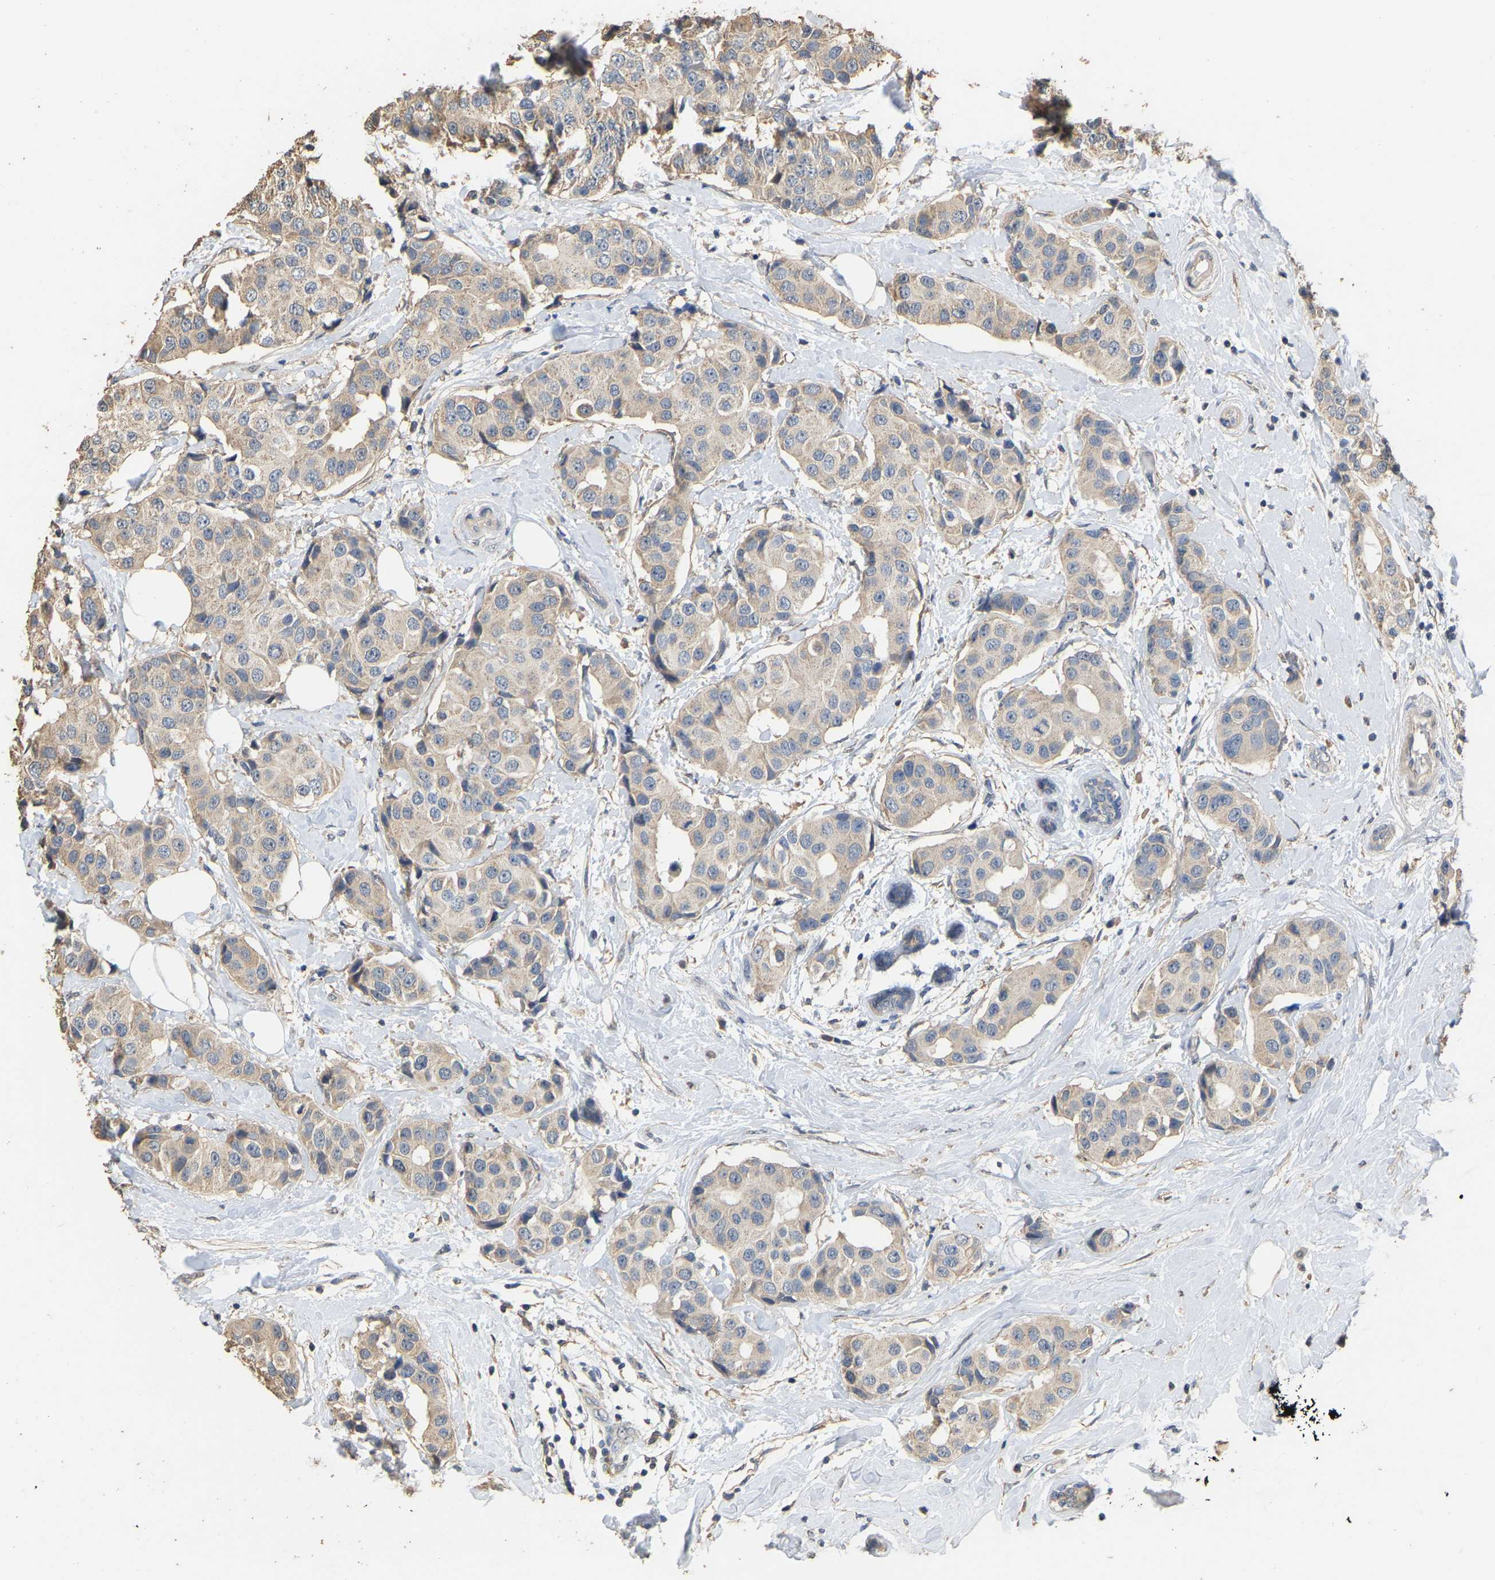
{"staining": {"intensity": "weak", "quantity": ">75%", "location": "cytoplasmic/membranous"}, "tissue": "breast cancer", "cell_type": "Tumor cells", "image_type": "cancer", "snomed": [{"axis": "morphology", "description": "Normal tissue, NOS"}, {"axis": "morphology", "description": "Duct carcinoma"}, {"axis": "topography", "description": "Breast"}], "caption": "Breast cancer (infiltrating ductal carcinoma) stained with a protein marker demonstrates weak staining in tumor cells.", "gene": "NCS1", "patient": {"sex": "female", "age": 39}}